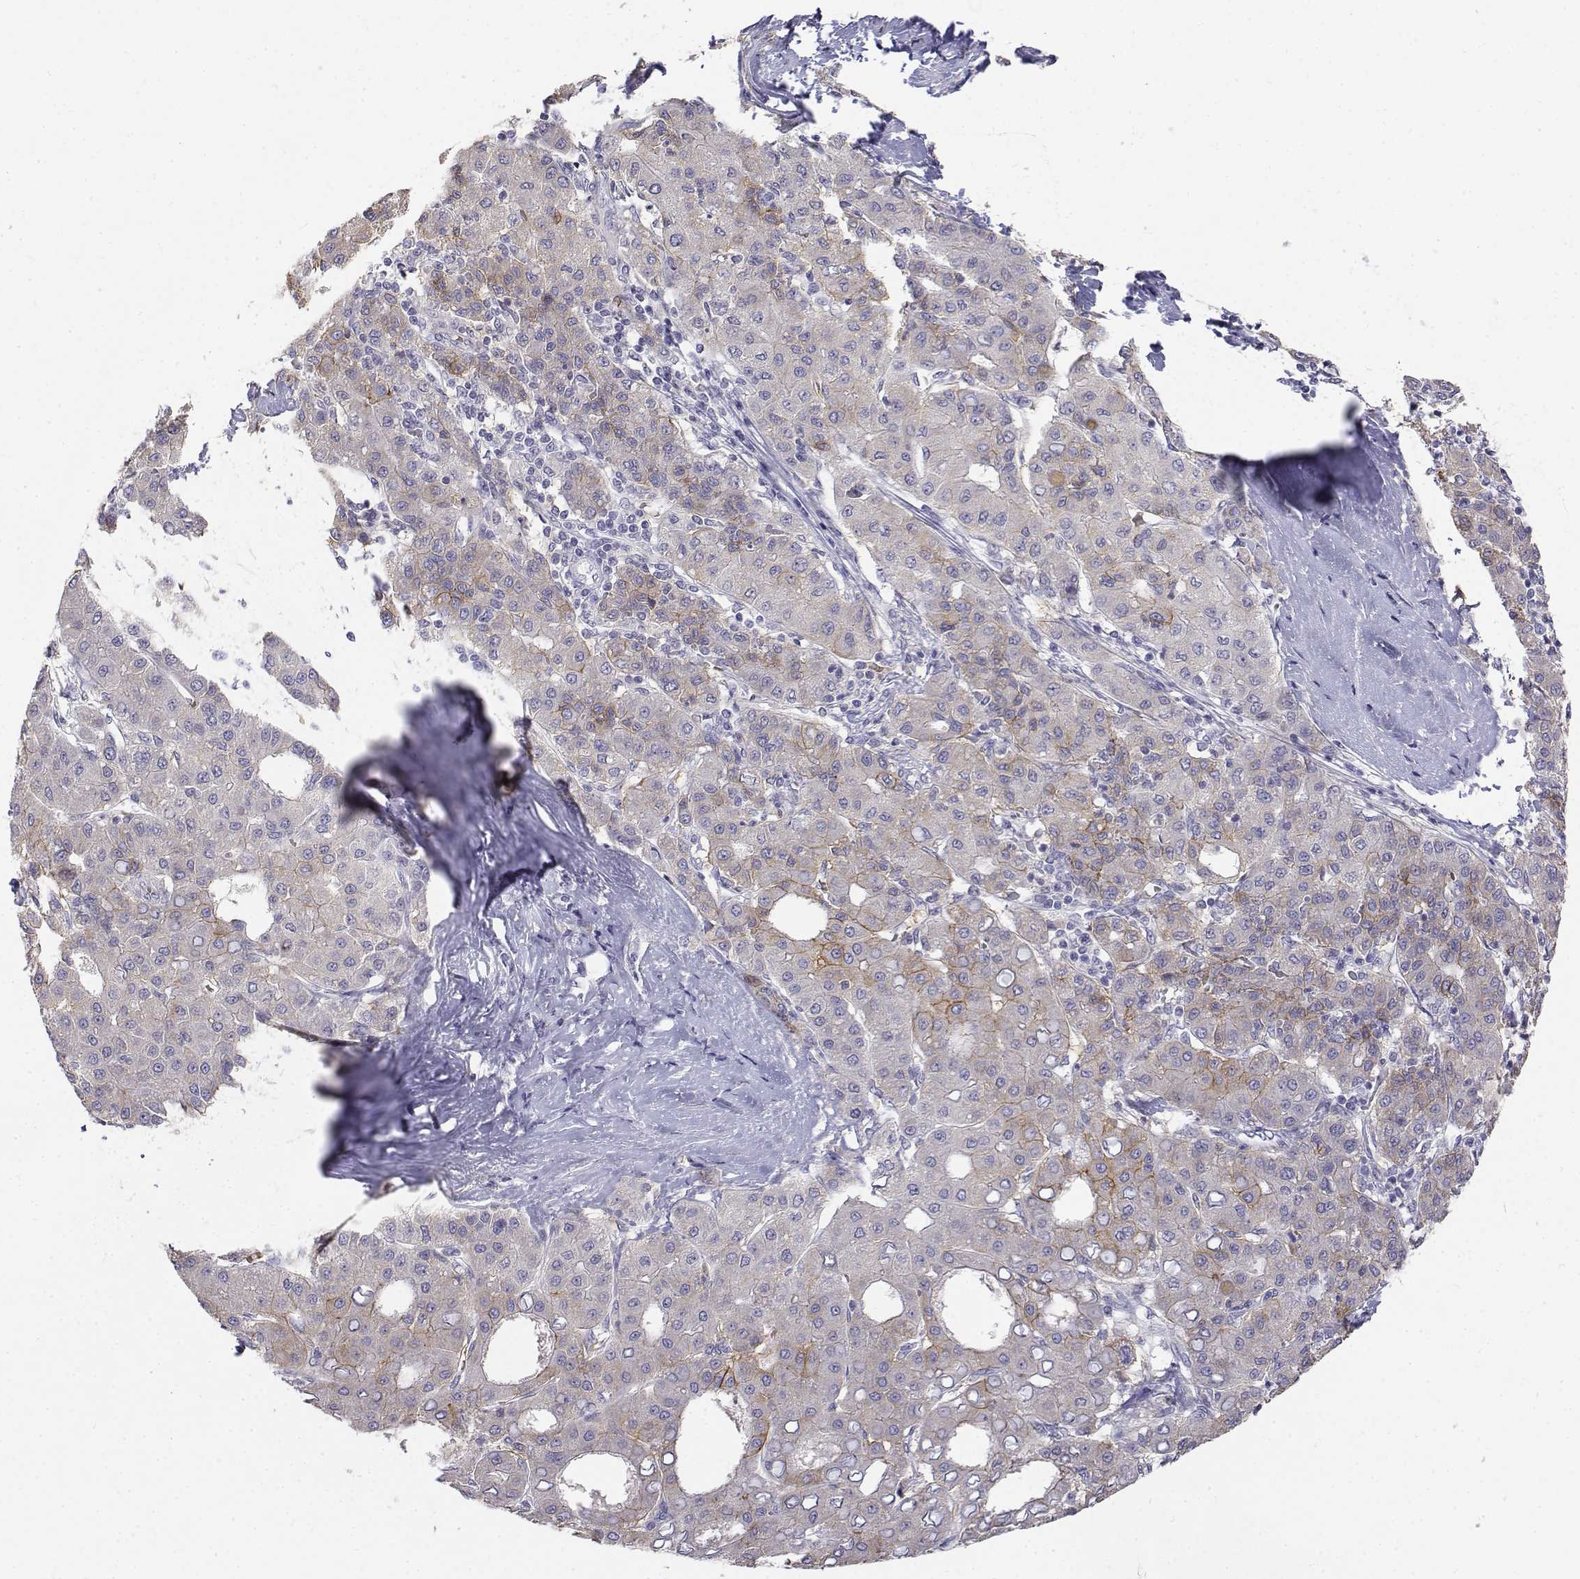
{"staining": {"intensity": "weak", "quantity": "<25%", "location": "cytoplasmic/membranous"}, "tissue": "liver cancer", "cell_type": "Tumor cells", "image_type": "cancer", "snomed": [{"axis": "morphology", "description": "Carcinoma, Hepatocellular, NOS"}, {"axis": "topography", "description": "Liver"}], "caption": "This micrograph is of liver cancer (hepatocellular carcinoma) stained with IHC to label a protein in brown with the nuclei are counter-stained blue. There is no positivity in tumor cells.", "gene": "CADM1", "patient": {"sex": "male", "age": 65}}